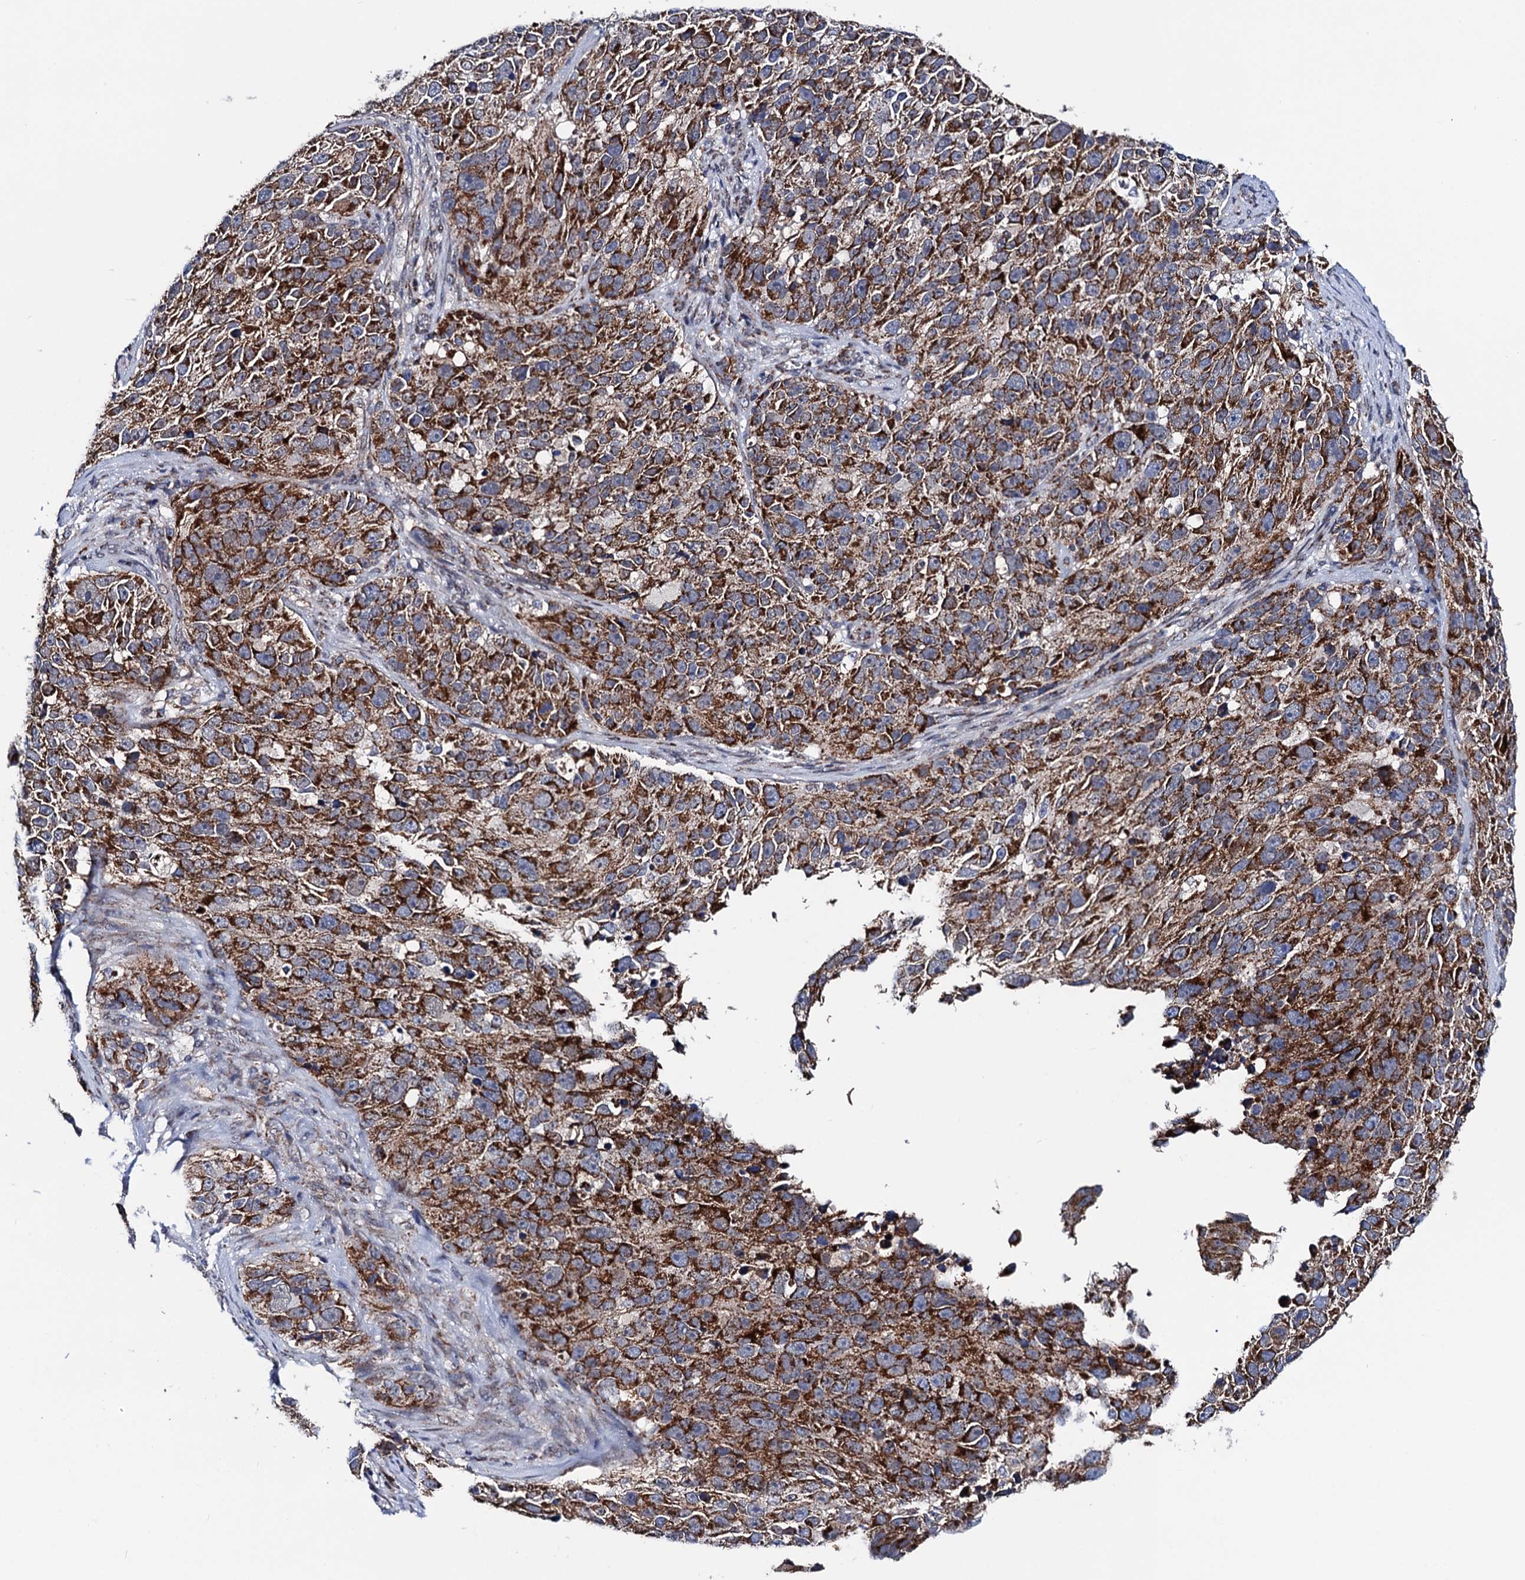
{"staining": {"intensity": "strong", "quantity": ">75%", "location": "cytoplasmic/membranous"}, "tissue": "melanoma", "cell_type": "Tumor cells", "image_type": "cancer", "snomed": [{"axis": "morphology", "description": "Malignant melanoma, NOS"}, {"axis": "topography", "description": "Skin"}], "caption": "A brown stain labels strong cytoplasmic/membranous expression of a protein in melanoma tumor cells.", "gene": "PTCD3", "patient": {"sex": "male", "age": 84}}